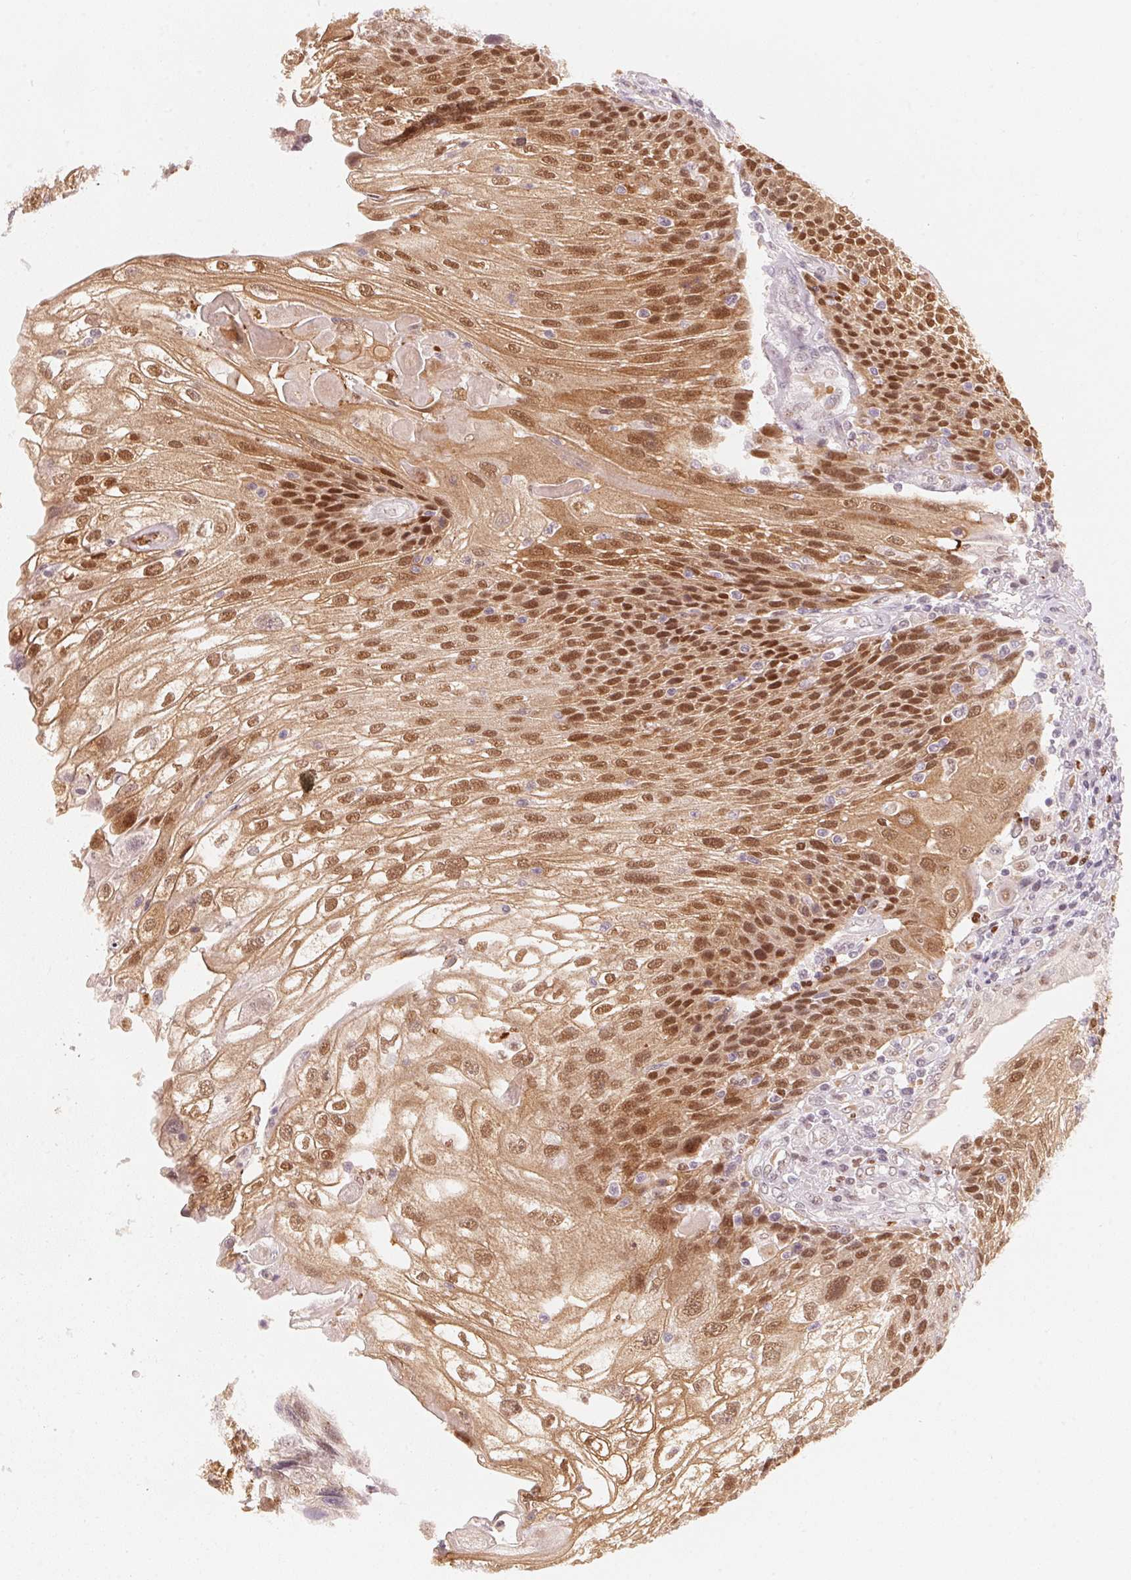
{"staining": {"intensity": "moderate", "quantity": ">75%", "location": "cytoplasmic/membranous,nuclear"}, "tissue": "urothelial cancer", "cell_type": "Tumor cells", "image_type": "cancer", "snomed": [{"axis": "morphology", "description": "Urothelial carcinoma, High grade"}, {"axis": "topography", "description": "Urinary bladder"}], "caption": "High-grade urothelial carcinoma stained with a protein marker shows moderate staining in tumor cells.", "gene": "ARHGAP22", "patient": {"sex": "female", "age": 70}}